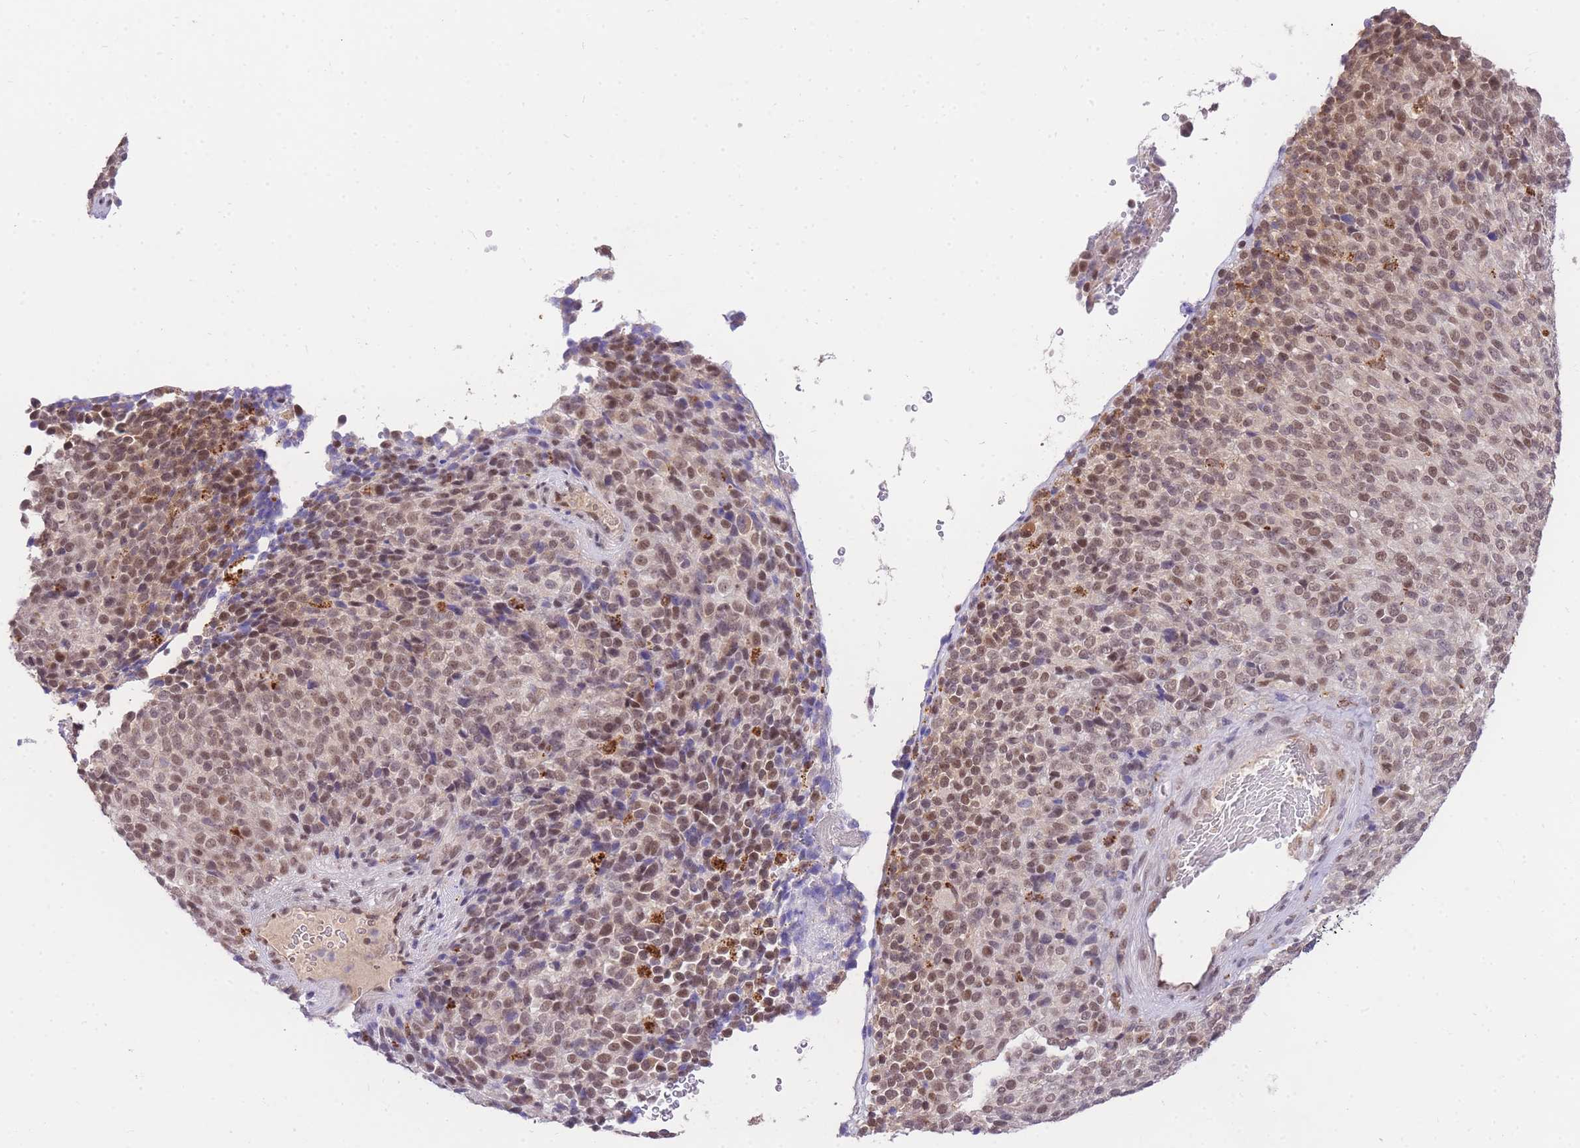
{"staining": {"intensity": "moderate", "quantity": ">75%", "location": "nuclear"}, "tissue": "melanoma", "cell_type": "Tumor cells", "image_type": "cancer", "snomed": [{"axis": "morphology", "description": "Malignant melanoma, Metastatic site"}, {"axis": "topography", "description": "Brain"}], "caption": "Melanoma stained with IHC reveals moderate nuclear positivity in approximately >75% of tumor cells. The staining was performed using DAB to visualize the protein expression in brown, while the nuclei were stained in blue with hematoxylin (Magnification: 20x).", "gene": "UBXN7", "patient": {"sex": "female", "age": 56}}